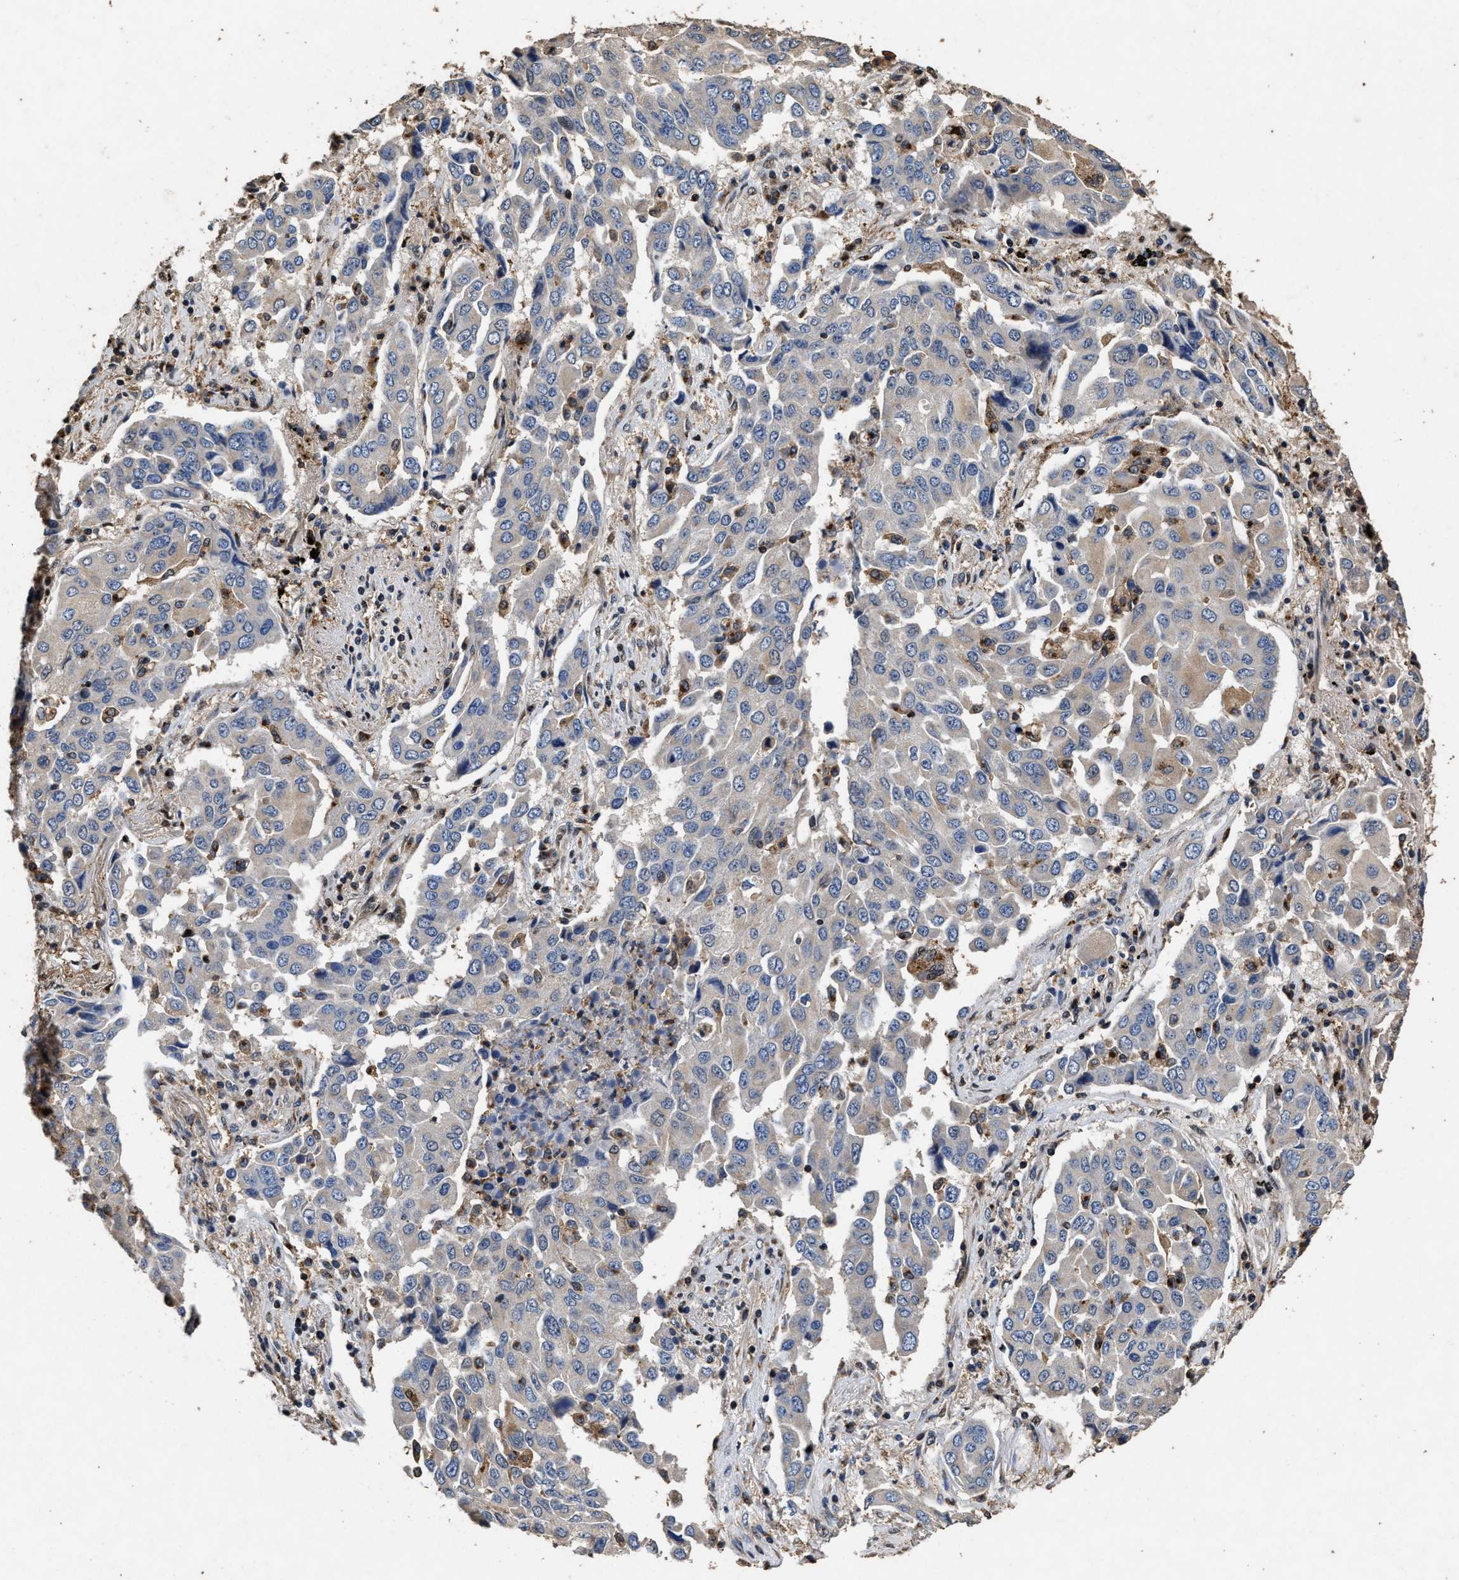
{"staining": {"intensity": "weak", "quantity": "25%-75%", "location": "cytoplasmic/membranous"}, "tissue": "lung cancer", "cell_type": "Tumor cells", "image_type": "cancer", "snomed": [{"axis": "morphology", "description": "Adenocarcinoma, NOS"}, {"axis": "topography", "description": "Lung"}], "caption": "Tumor cells show low levels of weak cytoplasmic/membranous positivity in approximately 25%-75% of cells in human lung cancer (adenocarcinoma).", "gene": "TPST2", "patient": {"sex": "female", "age": 65}}